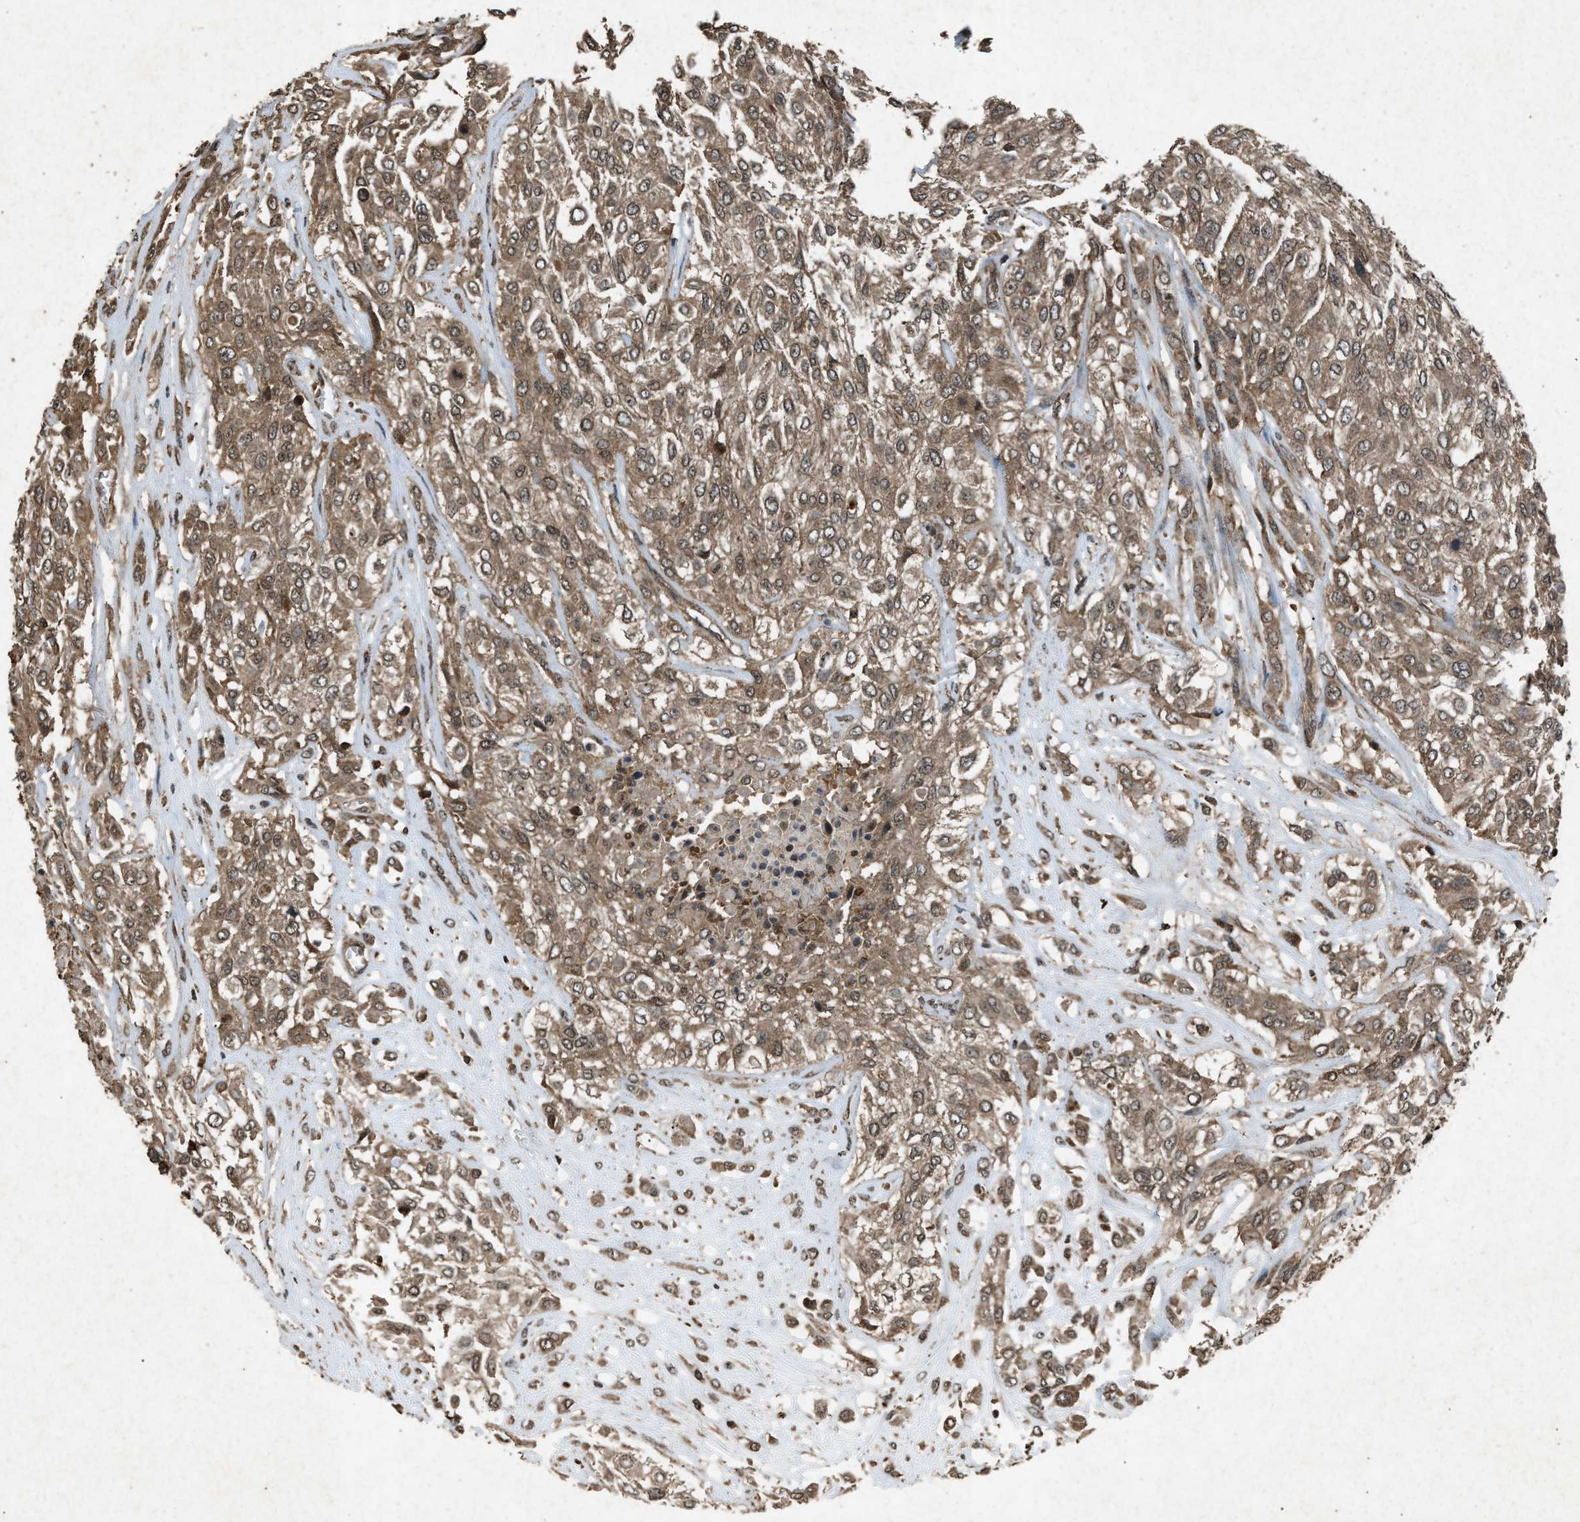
{"staining": {"intensity": "moderate", "quantity": ">75%", "location": "cytoplasmic/membranous"}, "tissue": "urothelial cancer", "cell_type": "Tumor cells", "image_type": "cancer", "snomed": [{"axis": "morphology", "description": "Urothelial carcinoma, High grade"}, {"axis": "topography", "description": "Urinary bladder"}], "caption": "A photomicrograph of urothelial carcinoma (high-grade) stained for a protein demonstrates moderate cytoplasmic/membranous brown staining in tumor cells.", "gene": "OAS1", "patient": {"sex": "male", "age": 57}}